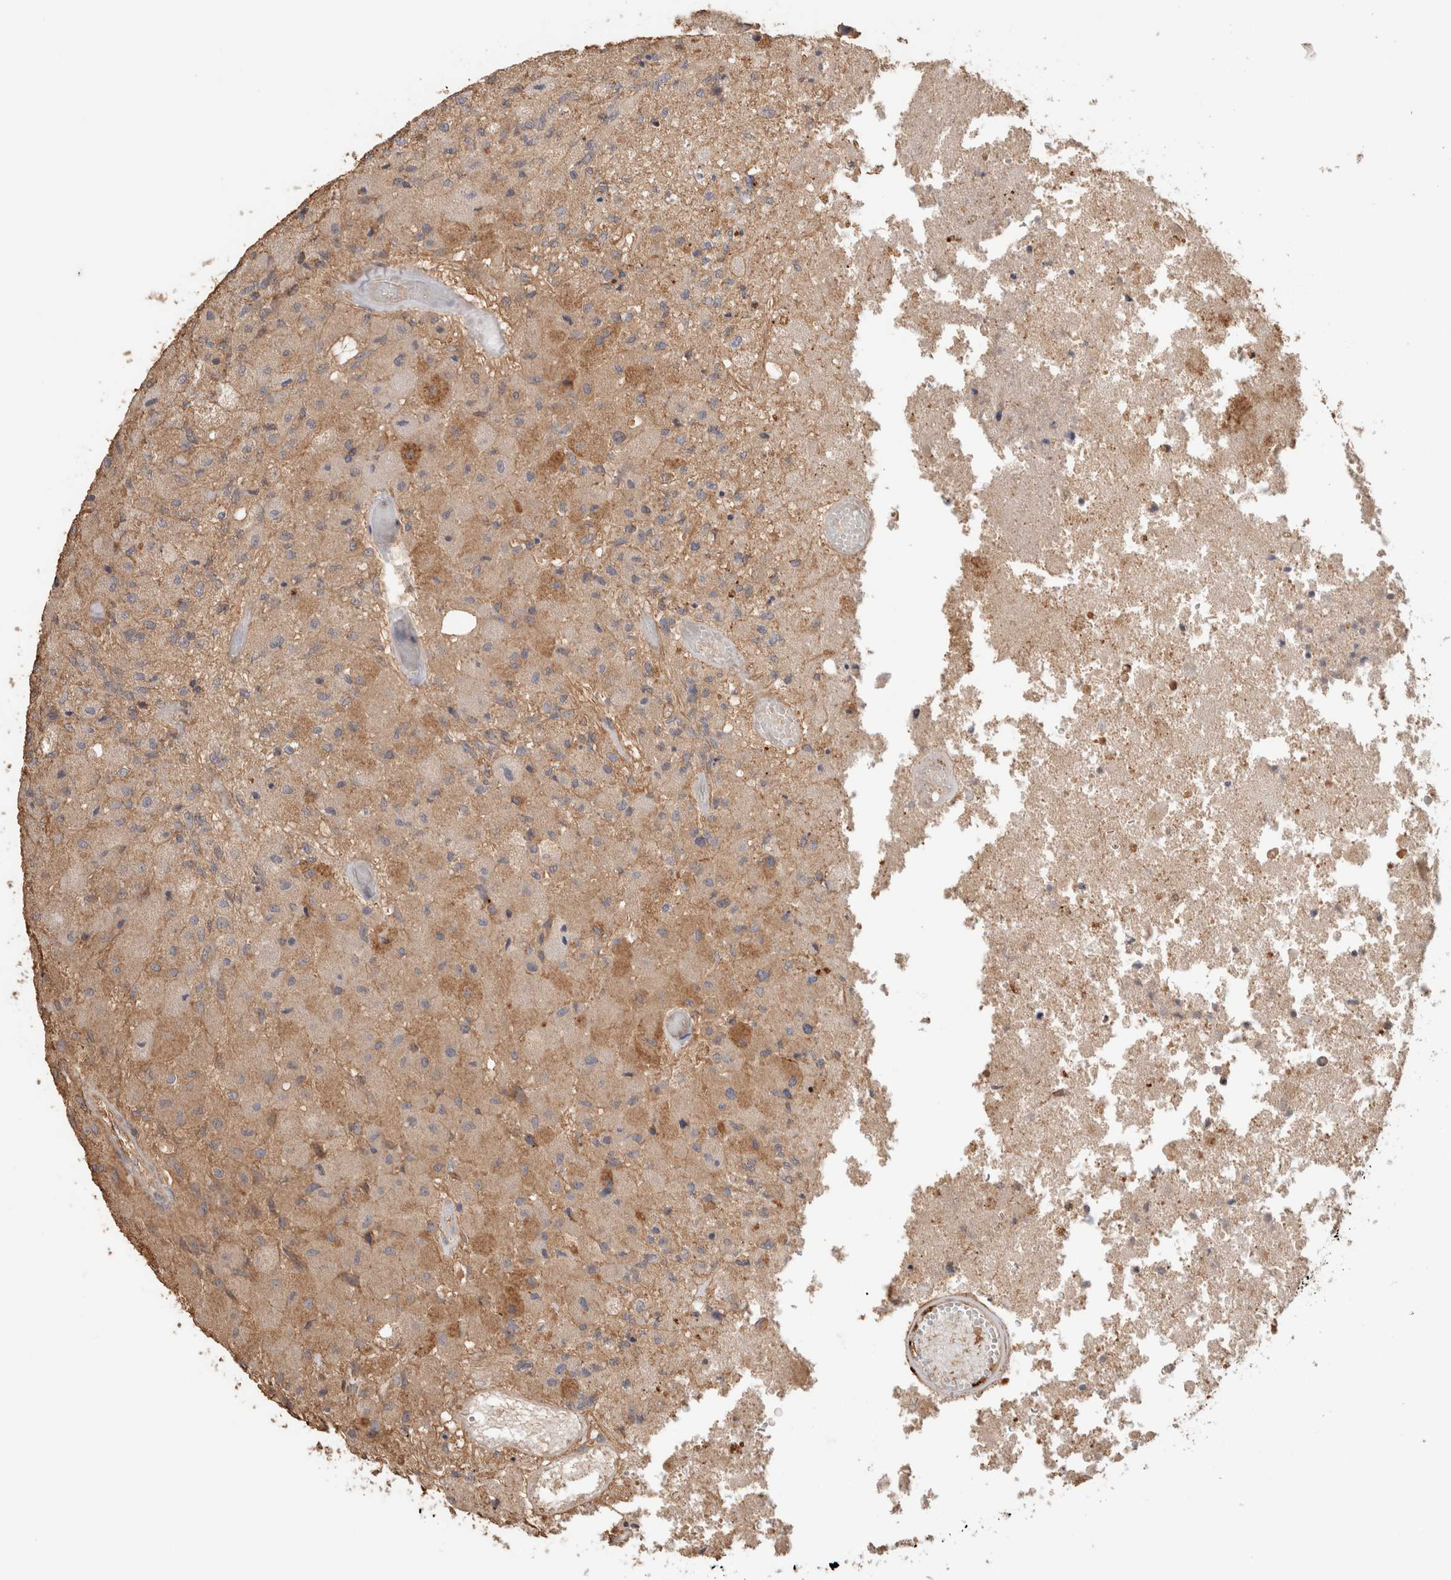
{"staining": {"intensity": "moderate", "quantity": "<25%", "location": "cytoplasmic/membranous"}, "tissue": "glioma", "cell_type": "Tumor cells", "image_type": "cancer", "snomed": [{"axis": "morphology", "description": "Normal tissue, NOS"}, {"axis": "morphology", "description": "Glioma, malignant, High grade"}, {"axis": "topography", "description": "Cerebral cortex"}], "caption": "Protein staining demonstrates moderate cytoplasmic/membranous expression in about <25% of tumor cells in glioma. (DAB IHC, brown staining for protein, blue staining for nuclei).", "gene": "CFAP418", "patient": {"sex": "male", "age": 77}}